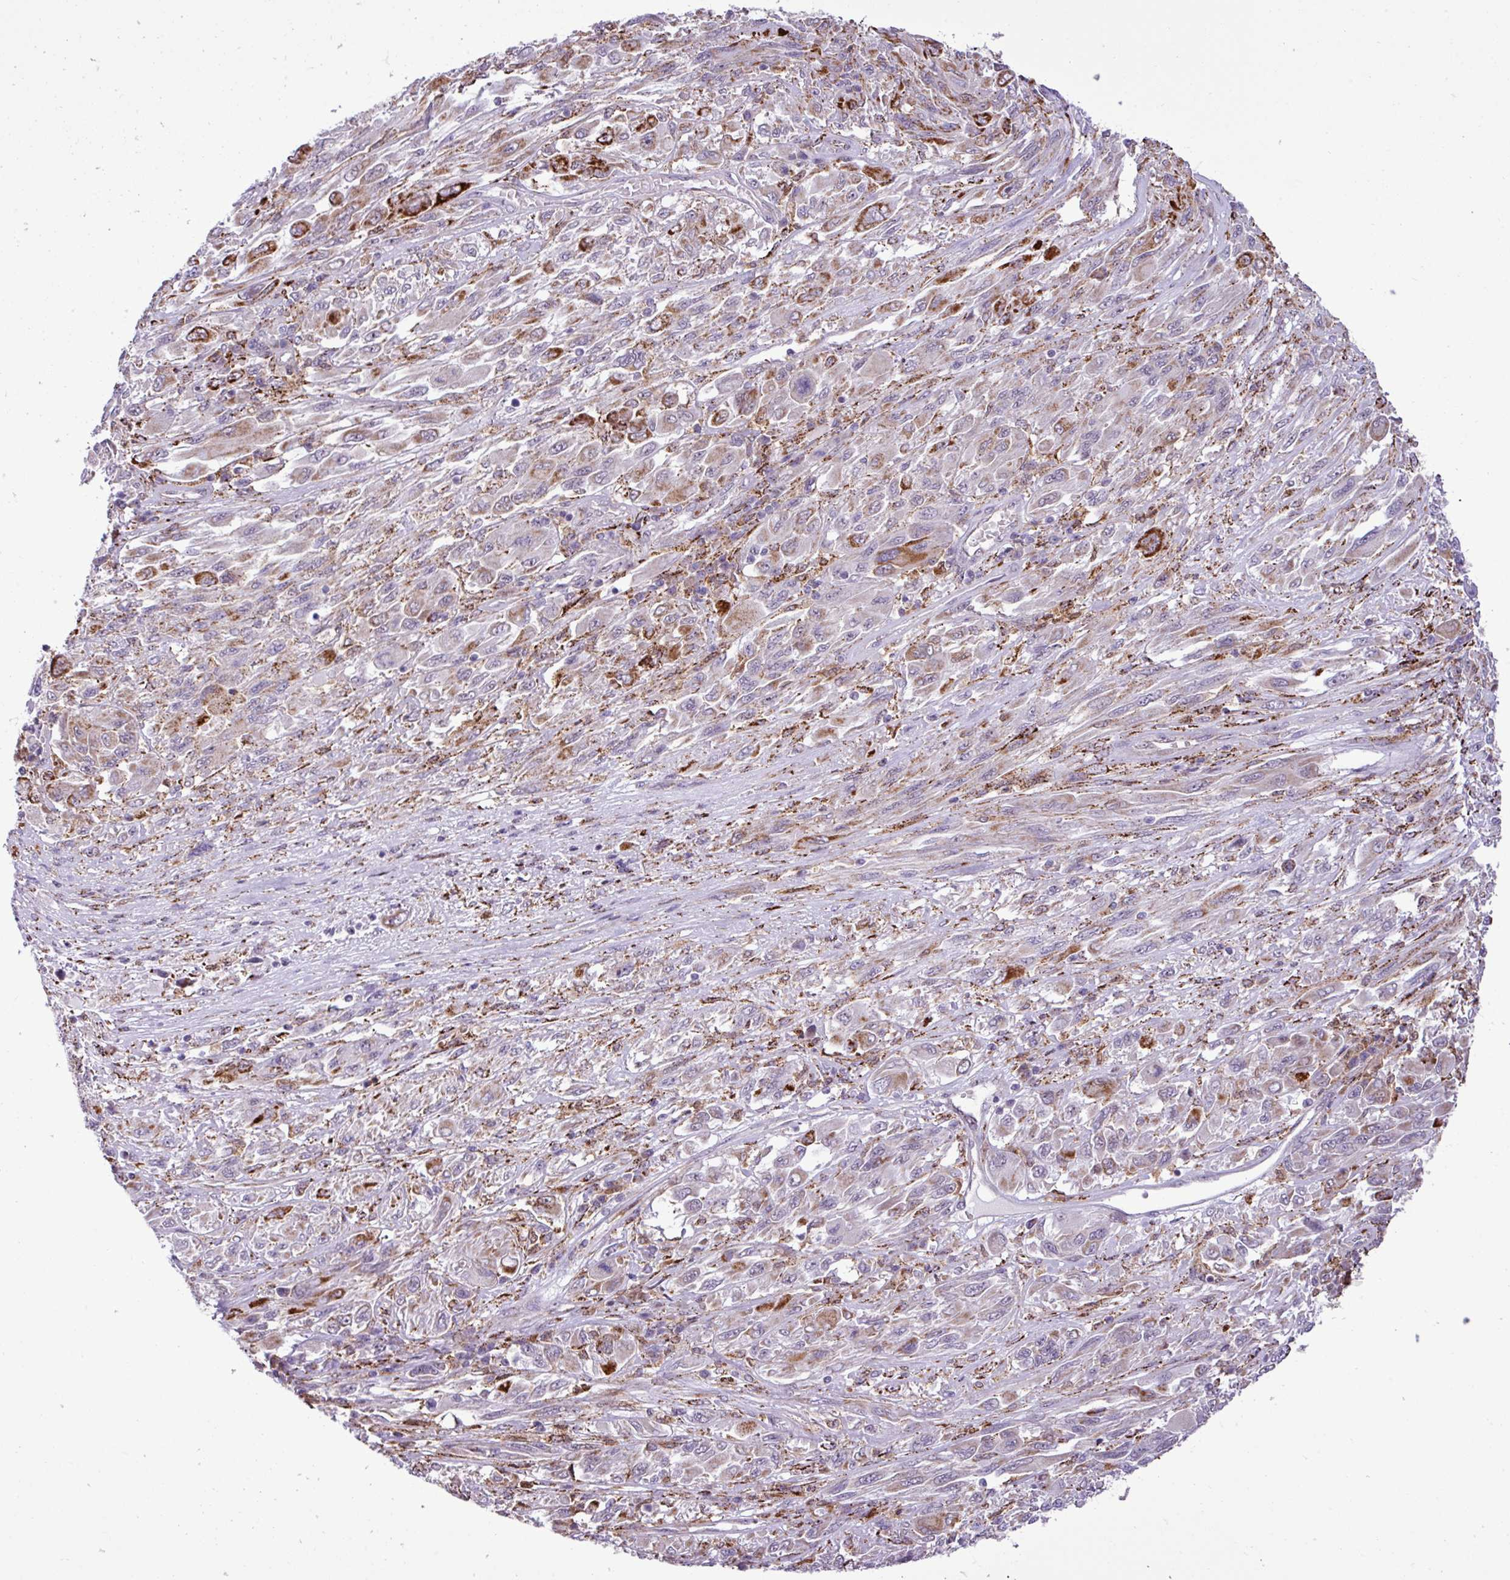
{"staining": {"intensity": "weak", "quantity": "<25%", "location": "cytoplasmic/membranous"}, "tissue": "melanoma", "cell_type": "Tumor cells", "image_type": "cancer", "snomed": [{"axis": "morphology", "description": "Malignant melanoma, NOS"}, {"axis": "topography", "description": "Skin"}], "caption": "This is an IHC micrograph of malignant melanoma. There is no expression in tumor cells.", "gene": "SGPP1", "patient": {"sex": "female", "age": 91}}